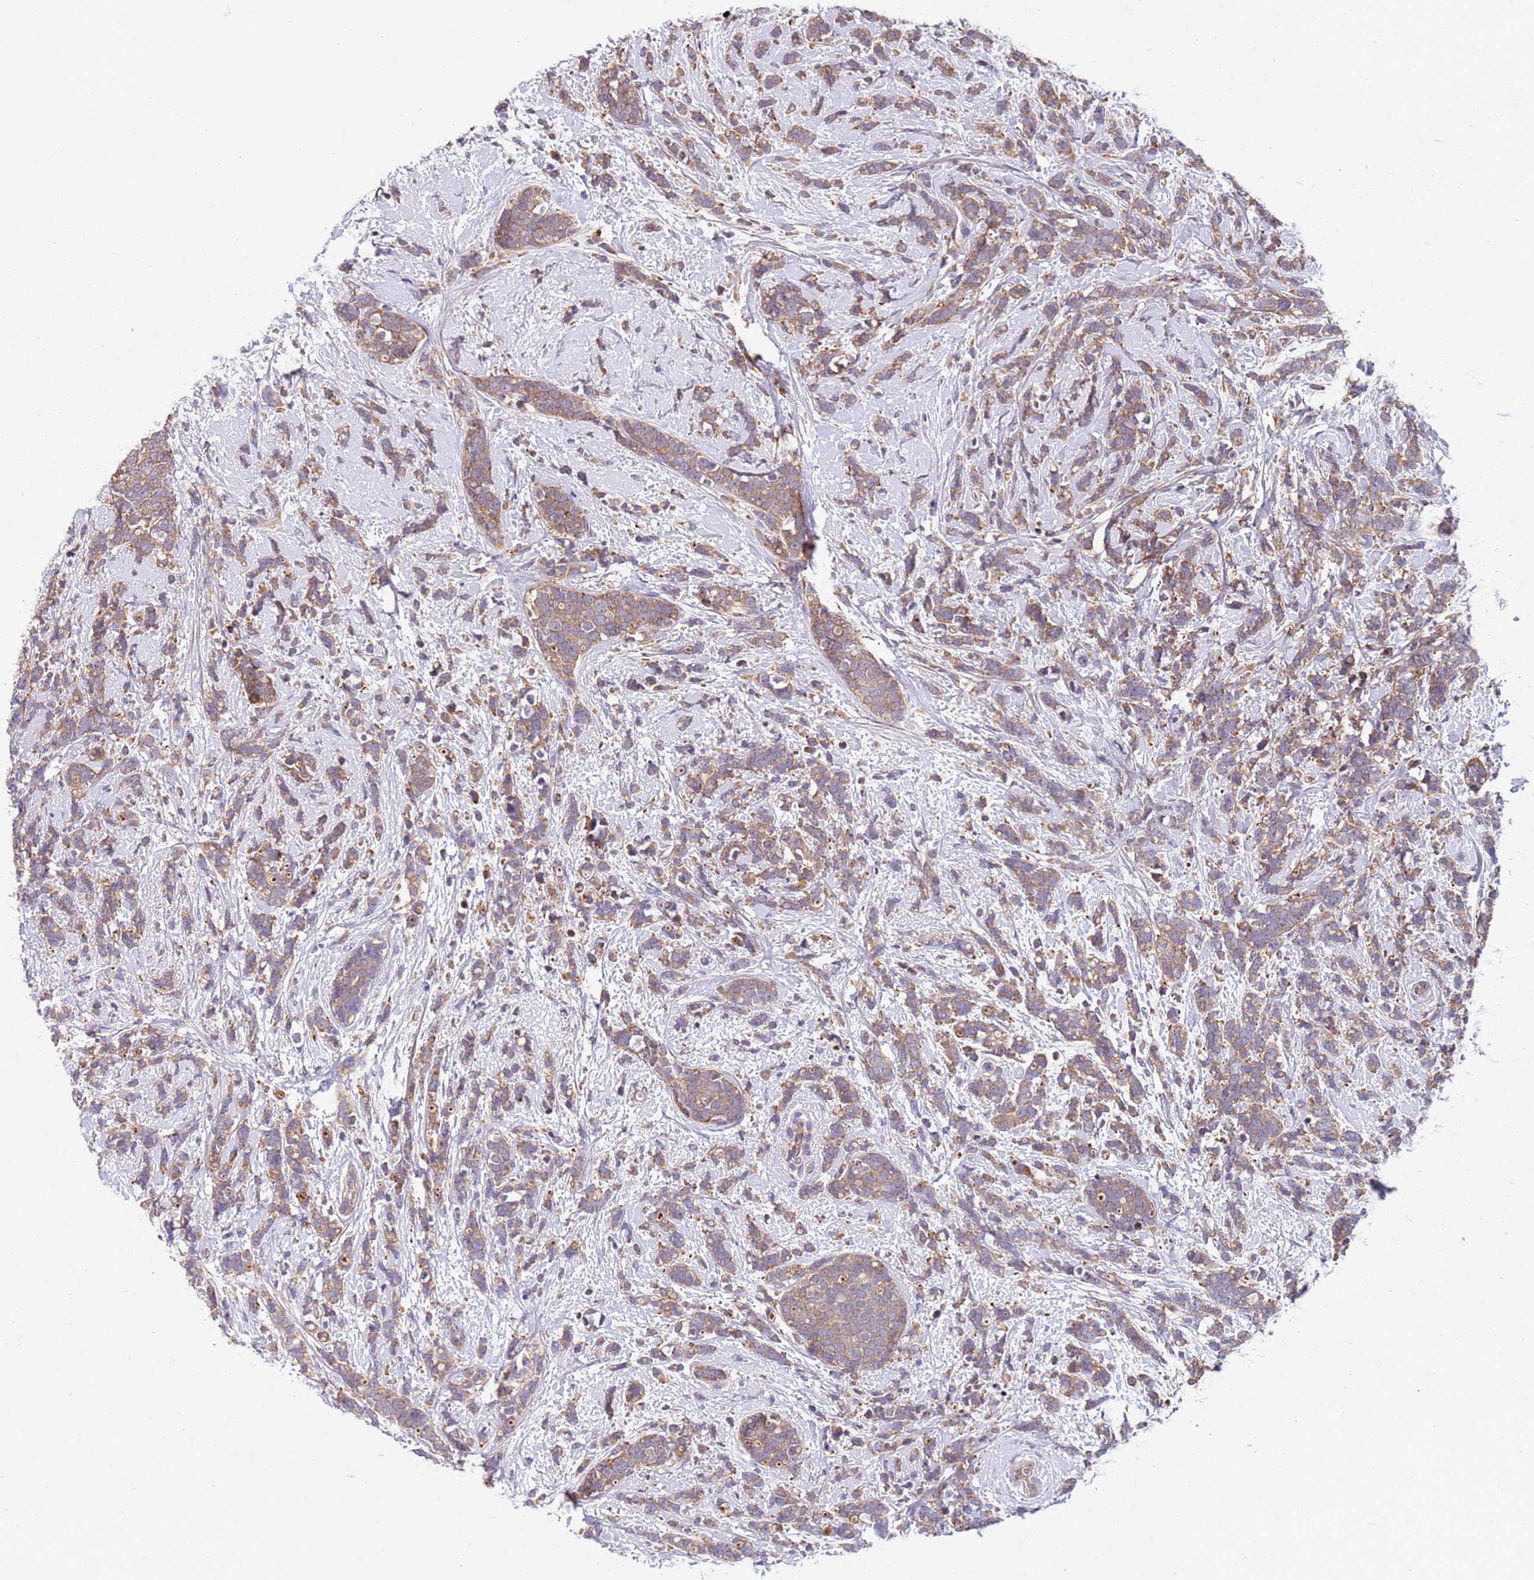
{"staining": {"intensity": "moderate", "quantity": ">75%", "location": "cytoplasmic/membranous"}, "tissue": "breast cancer", "cell_type": "Tumor cells", "image_type": "cancer", "snomed": [{"axis": "morphology", "description": "Lobular carcinoma"}, {"axis": "topography", "description": "Breast"}], "caption": "An immunohistochemistry photomicrograph of tumor tissue is shown. Protein staining in brown labels moderate cytoplasmic/membranous positivity in breast lobular carcinoma within tumor cells. Nuclei are stained in blue.", "gene": "PARP16", "patient": {"sex": "female", "age": 58}}